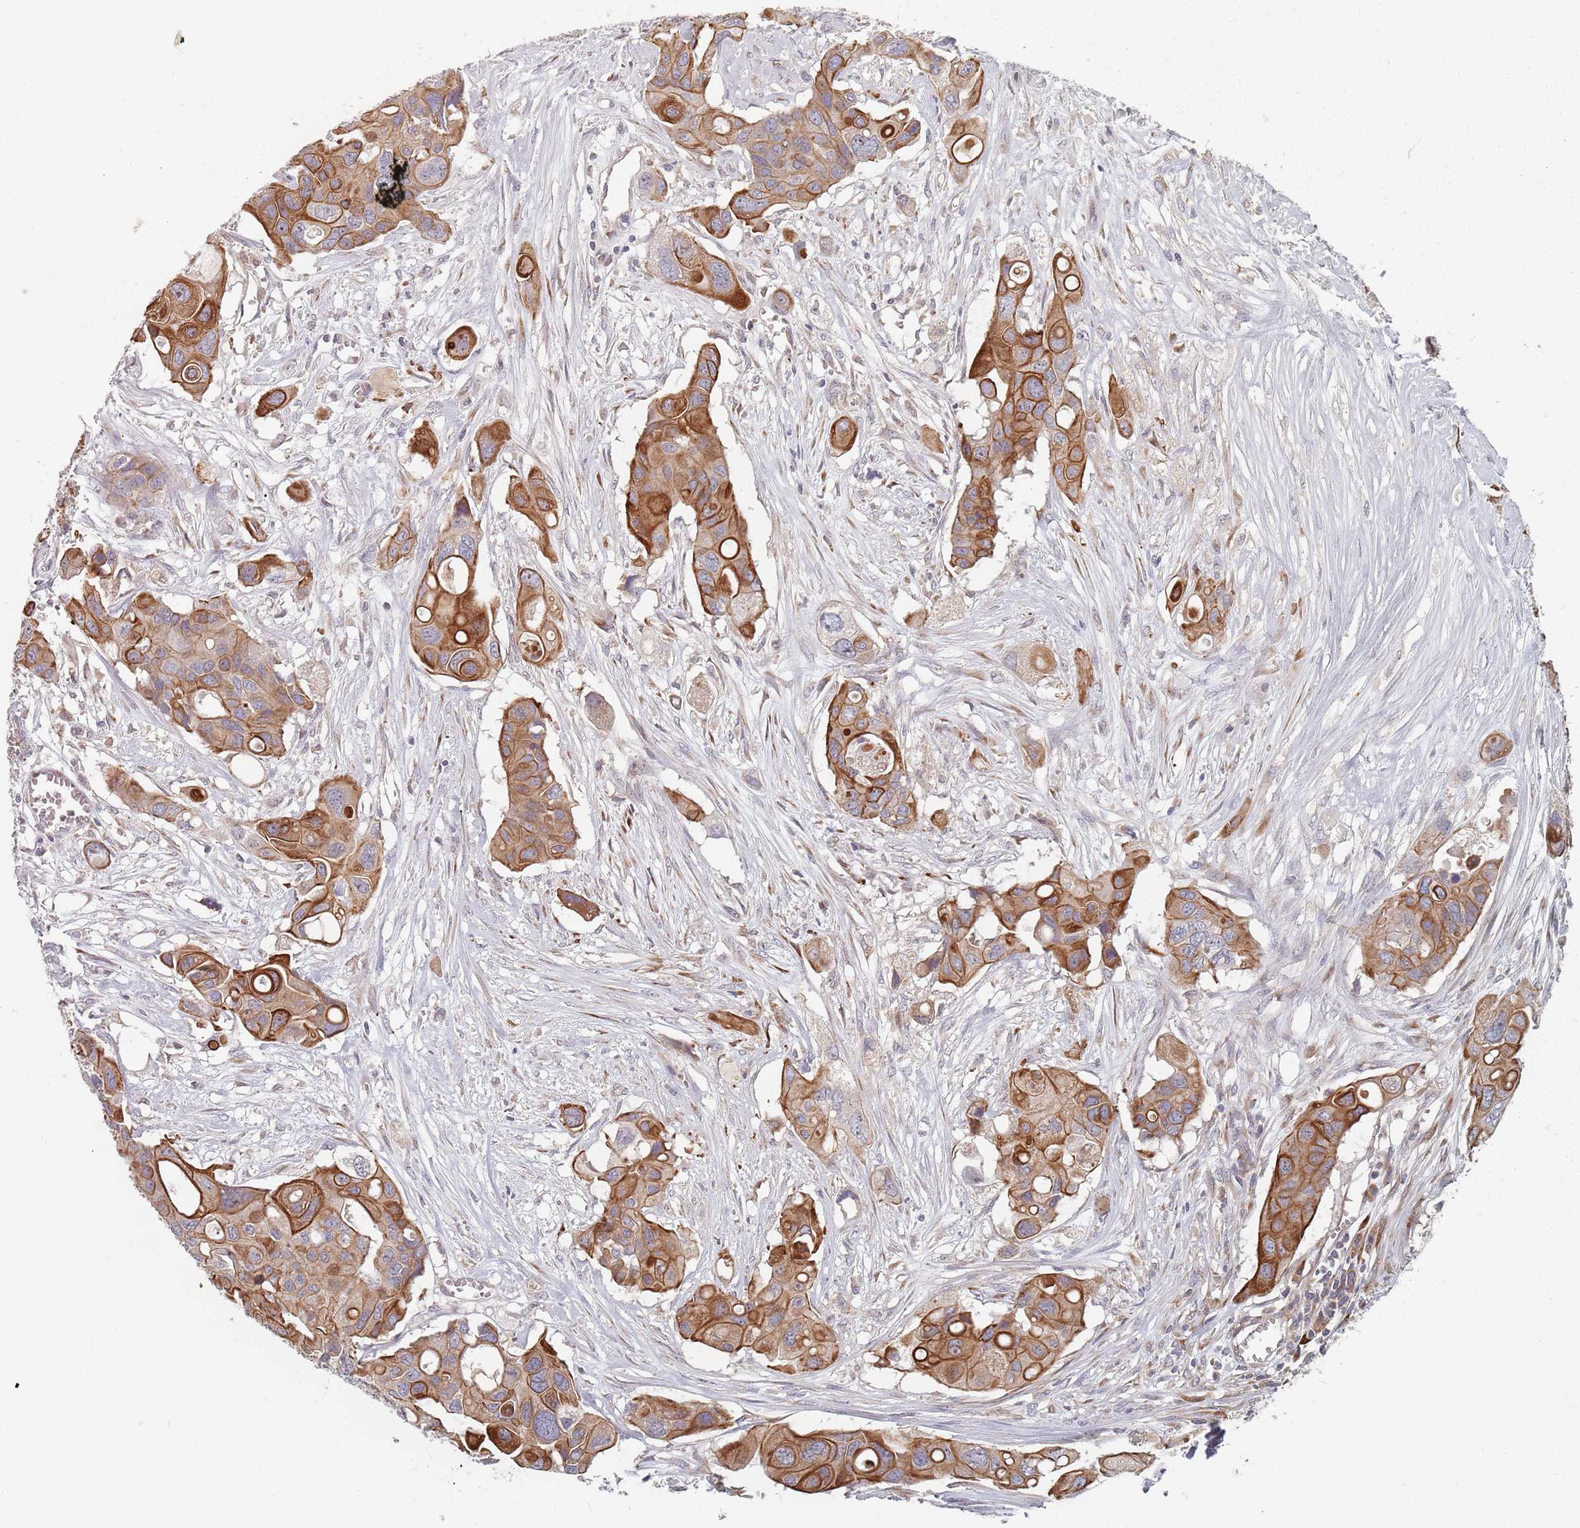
{"staining": {"intensity": "moderate", "quantity": "25%-75%", "location": "cytoplasmic/membranous"}, "tissue": "colorectal cancer", "cell_type": "Tumor cells", "image_type": "cancer", "snomed": [{"axis": "morphology", "description": "Adenocarcinoma, NOS"}, {"axis": "topography", "description": "Colon"}], "caption": "IHC image of human colorectal adenocarcinoma stained for a protein (brown), which shows medium levels of moderate cytoplasmic/membranous expression in about 25%-75% of tumor cells.", "gene": "ADAL", "patient": {"sex": "male", "age": 77}}